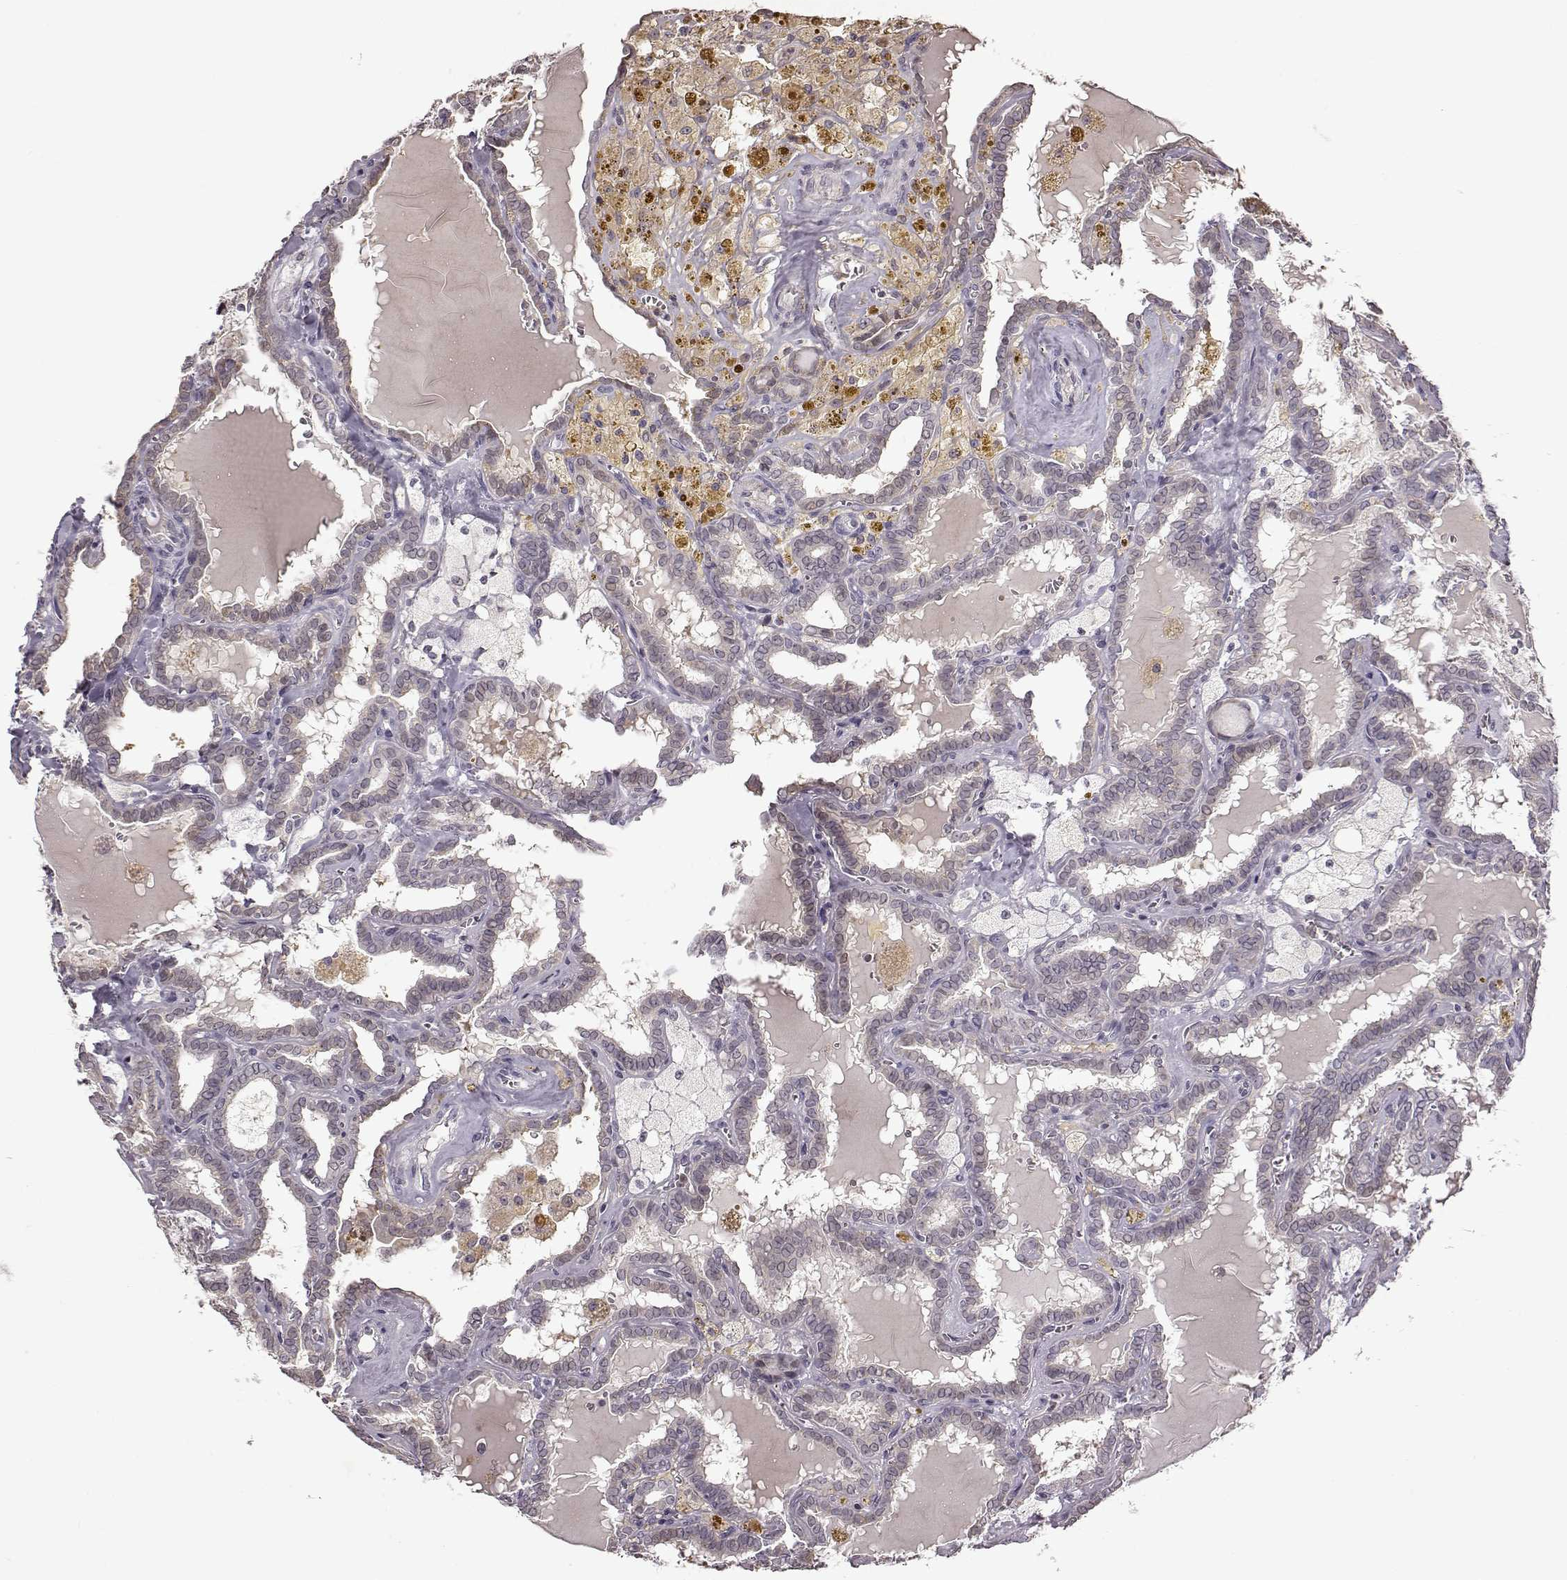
{"staining": {"intensity": "negative", "quantity": "none", "location": "none"}, "tissue": "thyroid cancer", "cell_type": "Tumor cells", "image_type": "cancer", "snomed": [{"axis": "morphology", "description": "Papillary adenocarcinoma, NOS"}, {"axis": "topography", "description": "Thyroid gland"}], "caption": "A high-resolution photomicrograph shows immunohistochemistry (IHC) staining of papillary adenocarcinoma (thyroid), which reveals no significant expression in tumor cells.", "gene": "CRB1", "patient": {"sex": "female", "age": 39}}